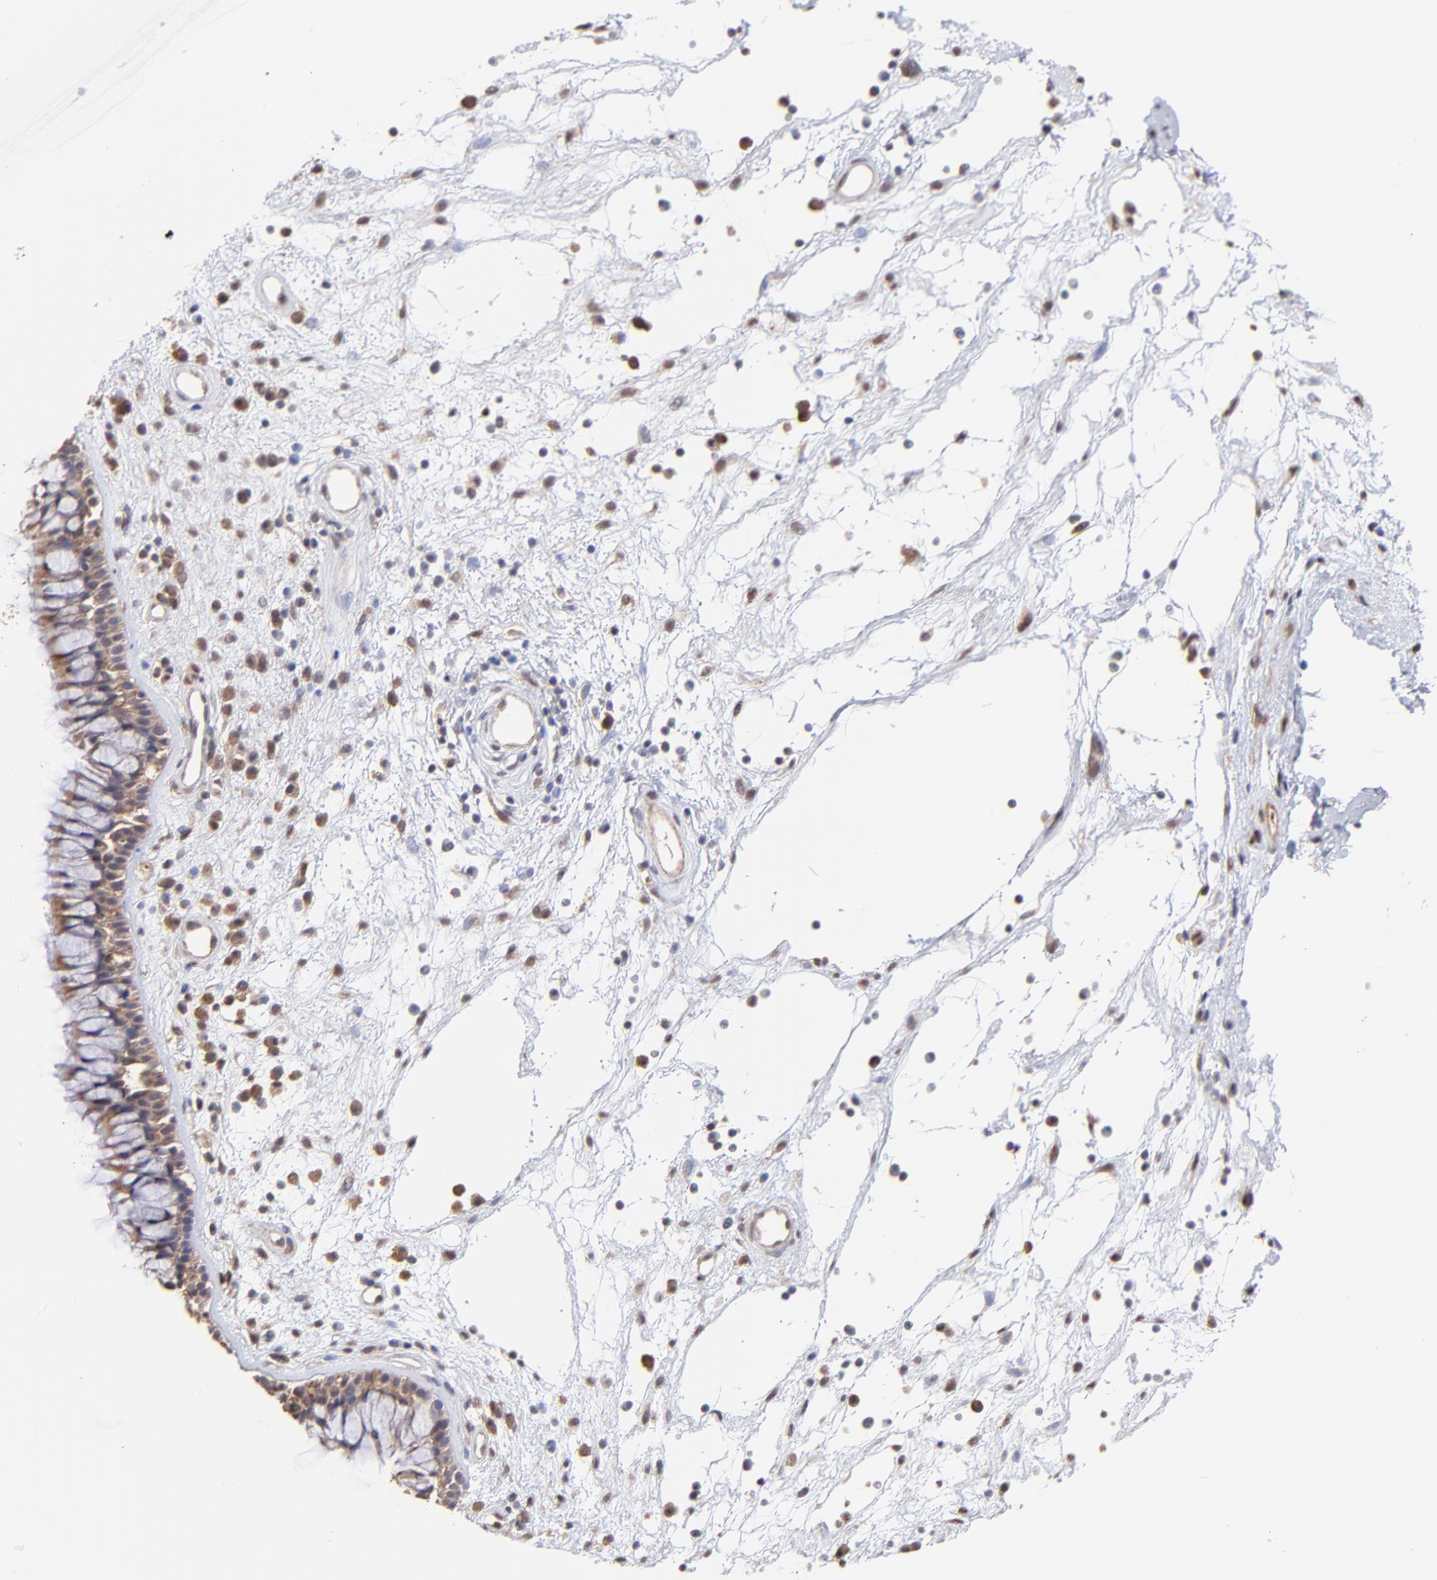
{"staining": {"intensity": "moderate", "quantity": ">75%", "location": "cytoplasmic/membranous"}, "tissue": "nasopharynx", "cell_type": "Respiratory epithelial cells", "image_type": "normal", "snomed": [{"axis": "morphology", "description": "Normal tissue, NOS"}, {"axis": "morphology", "description": "Inflammation, NOS"}, {"axis": "topography", "description": "Nasopharynx"}], "caption": "A photomicrograph of nasopharynx stained for a protein displays moderate cytoplasmic/membranous brown staining in respiratory epithelial cells.", "gene": "PSMA6", "patient": {"sex": "male", "age": 48}}